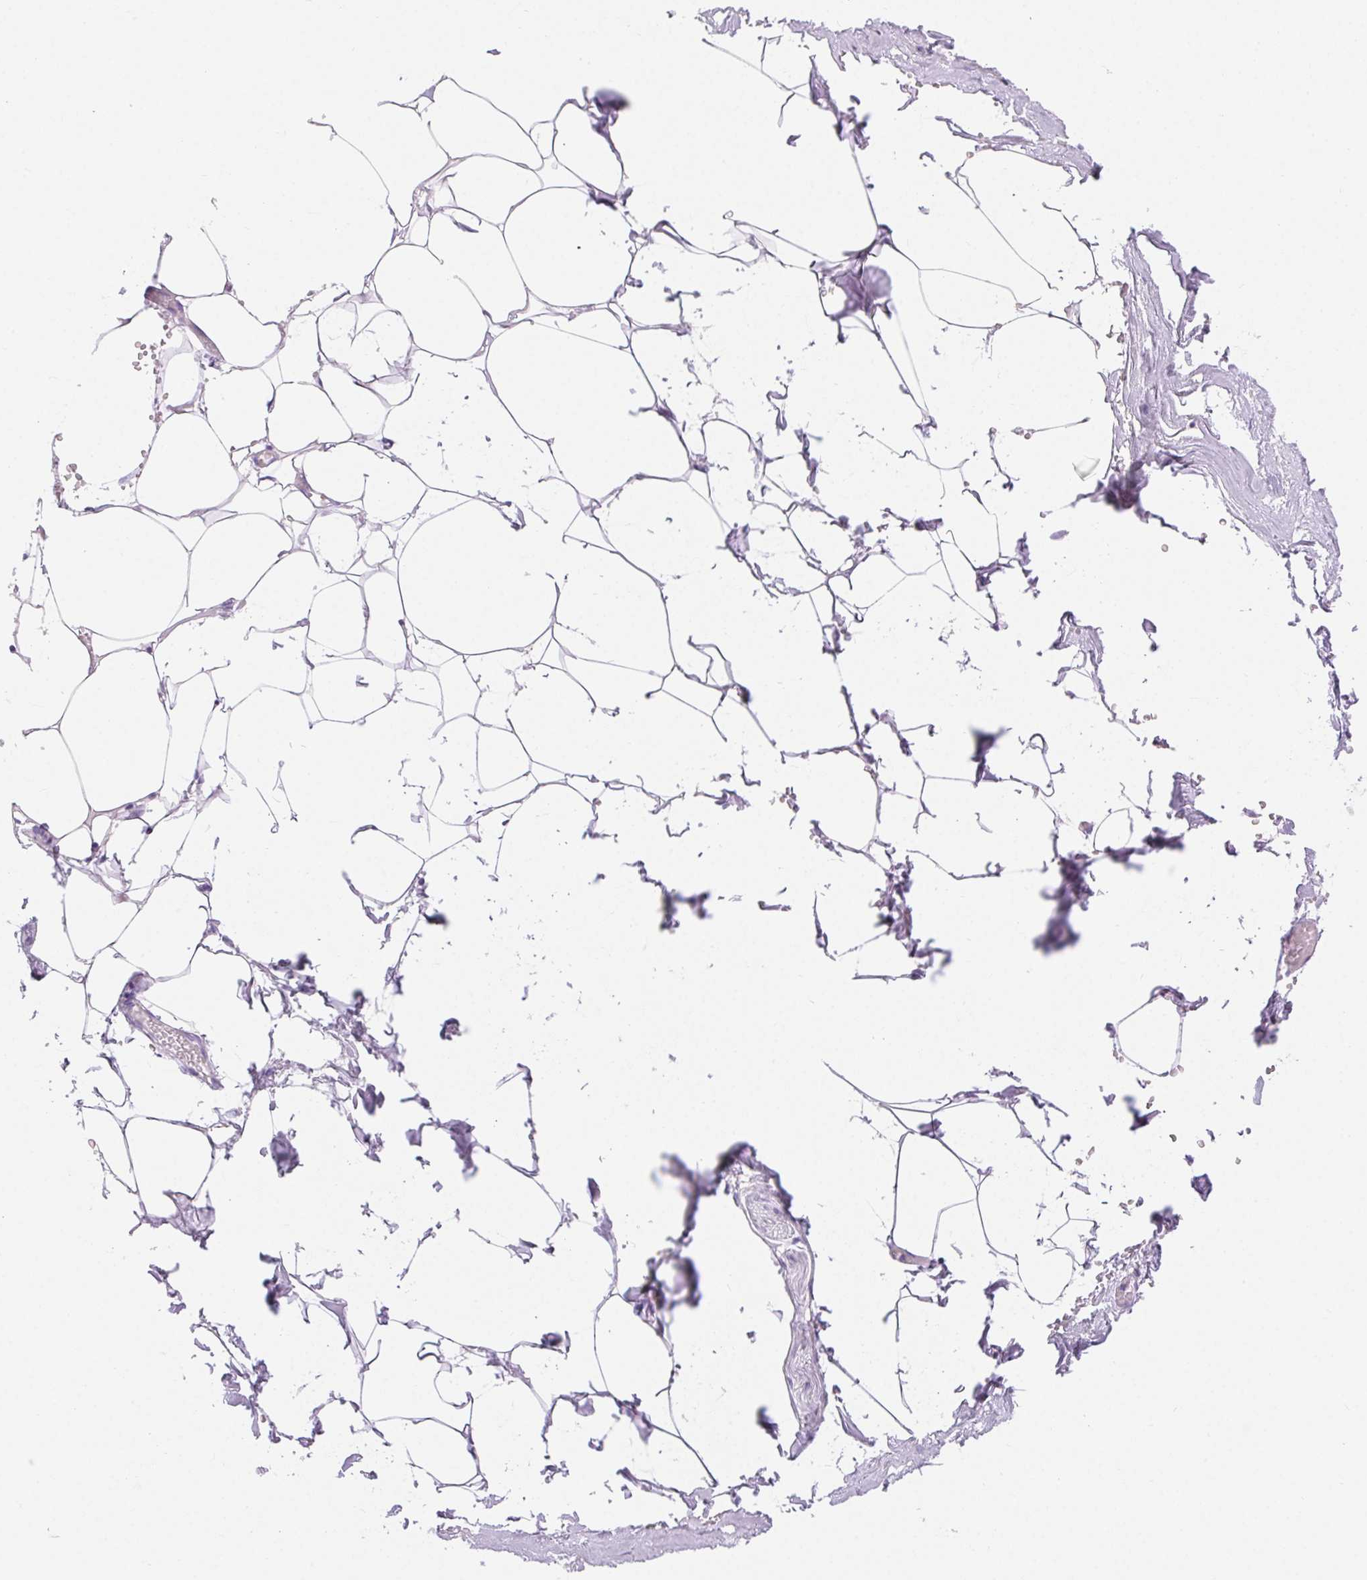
{"staining": {"intensity": "negative", "quantity": "none", "location": "none"}, "tissue": "adipose tissue", "cell_type": "Adipocytes", "image_type": "normal", "snomed": [{"axis": "morphology", "description": "Normal tissue, NOS"}, {"axis": "topography", "description": "Prostate"}, {"axis": "topography", "description": "Peripheral nerve tissue"}], "caption": "DAB (3,3'-diaminobenzidine) immunohistochemical staining of normal human adipose tissue shows no significant positivity in adipocytes. (DAB (3,3'-diaminobenzidine) immunohistochemistry (IHC) with hematoxylin counter stain).", "gene": "CLDN16", "patient": {"sex": "male", "age": 55}}